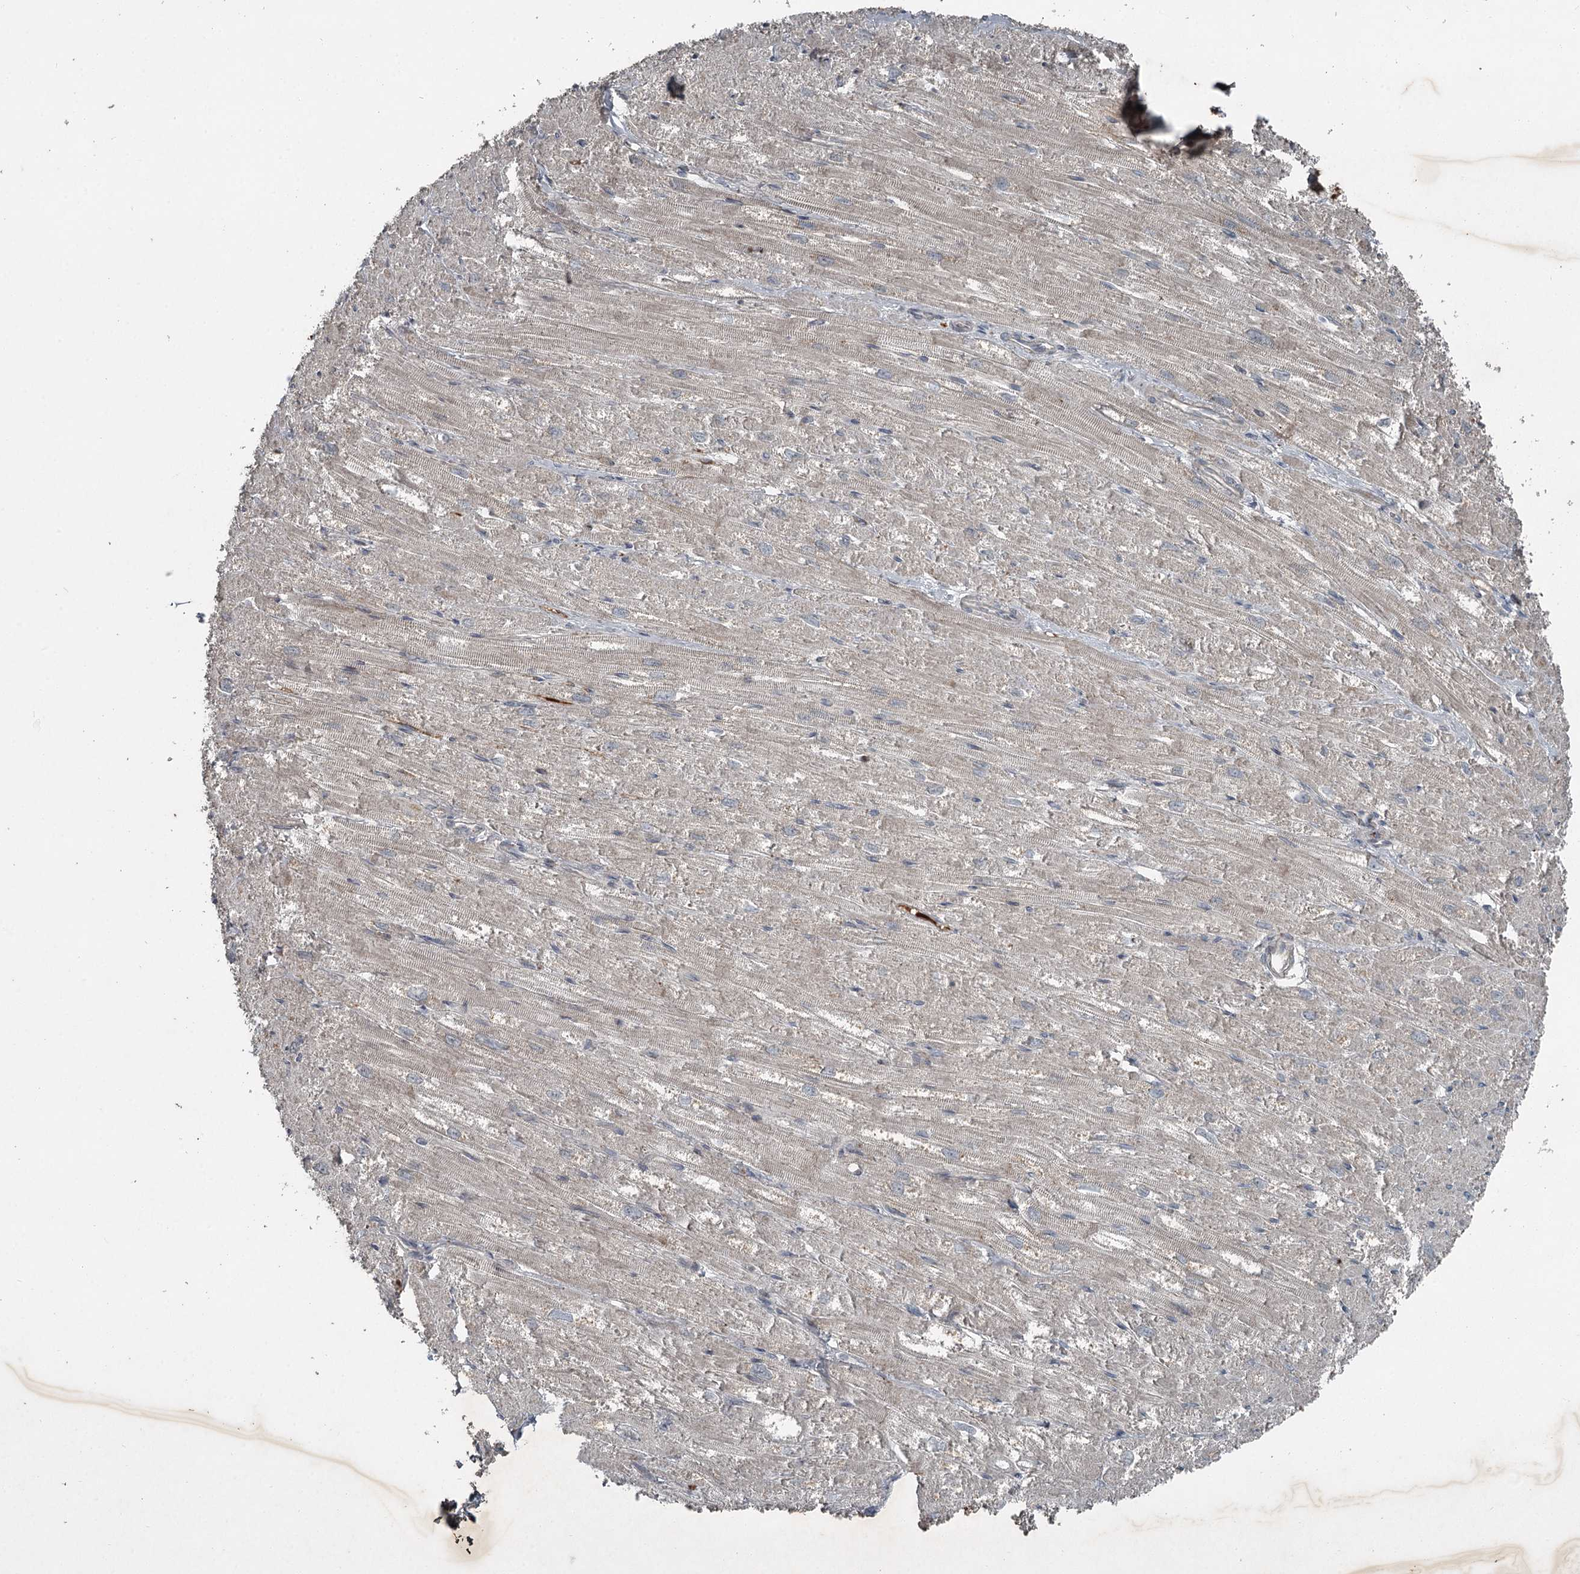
{"staining": {"intensity": "moderate", "quantity": "<25%", "location": "cytoplasmic/membranous"}, "tissue": "heart muscle", "cell_type": "Cardiomyocytes", "image_type": "normal", "snomed": [{"axis": "morphology", "description": "Normal tissue, NOS"}, {"axis": "topography", "description": "Heart"}], "caption": "A low amount of moderate cytoplasmic/membranous staining is seen in about <25% of cardiomyocytes in normal heart muscle.", "gene": "SLC39A8", "patient": {"sex": "male", "age": 50}}